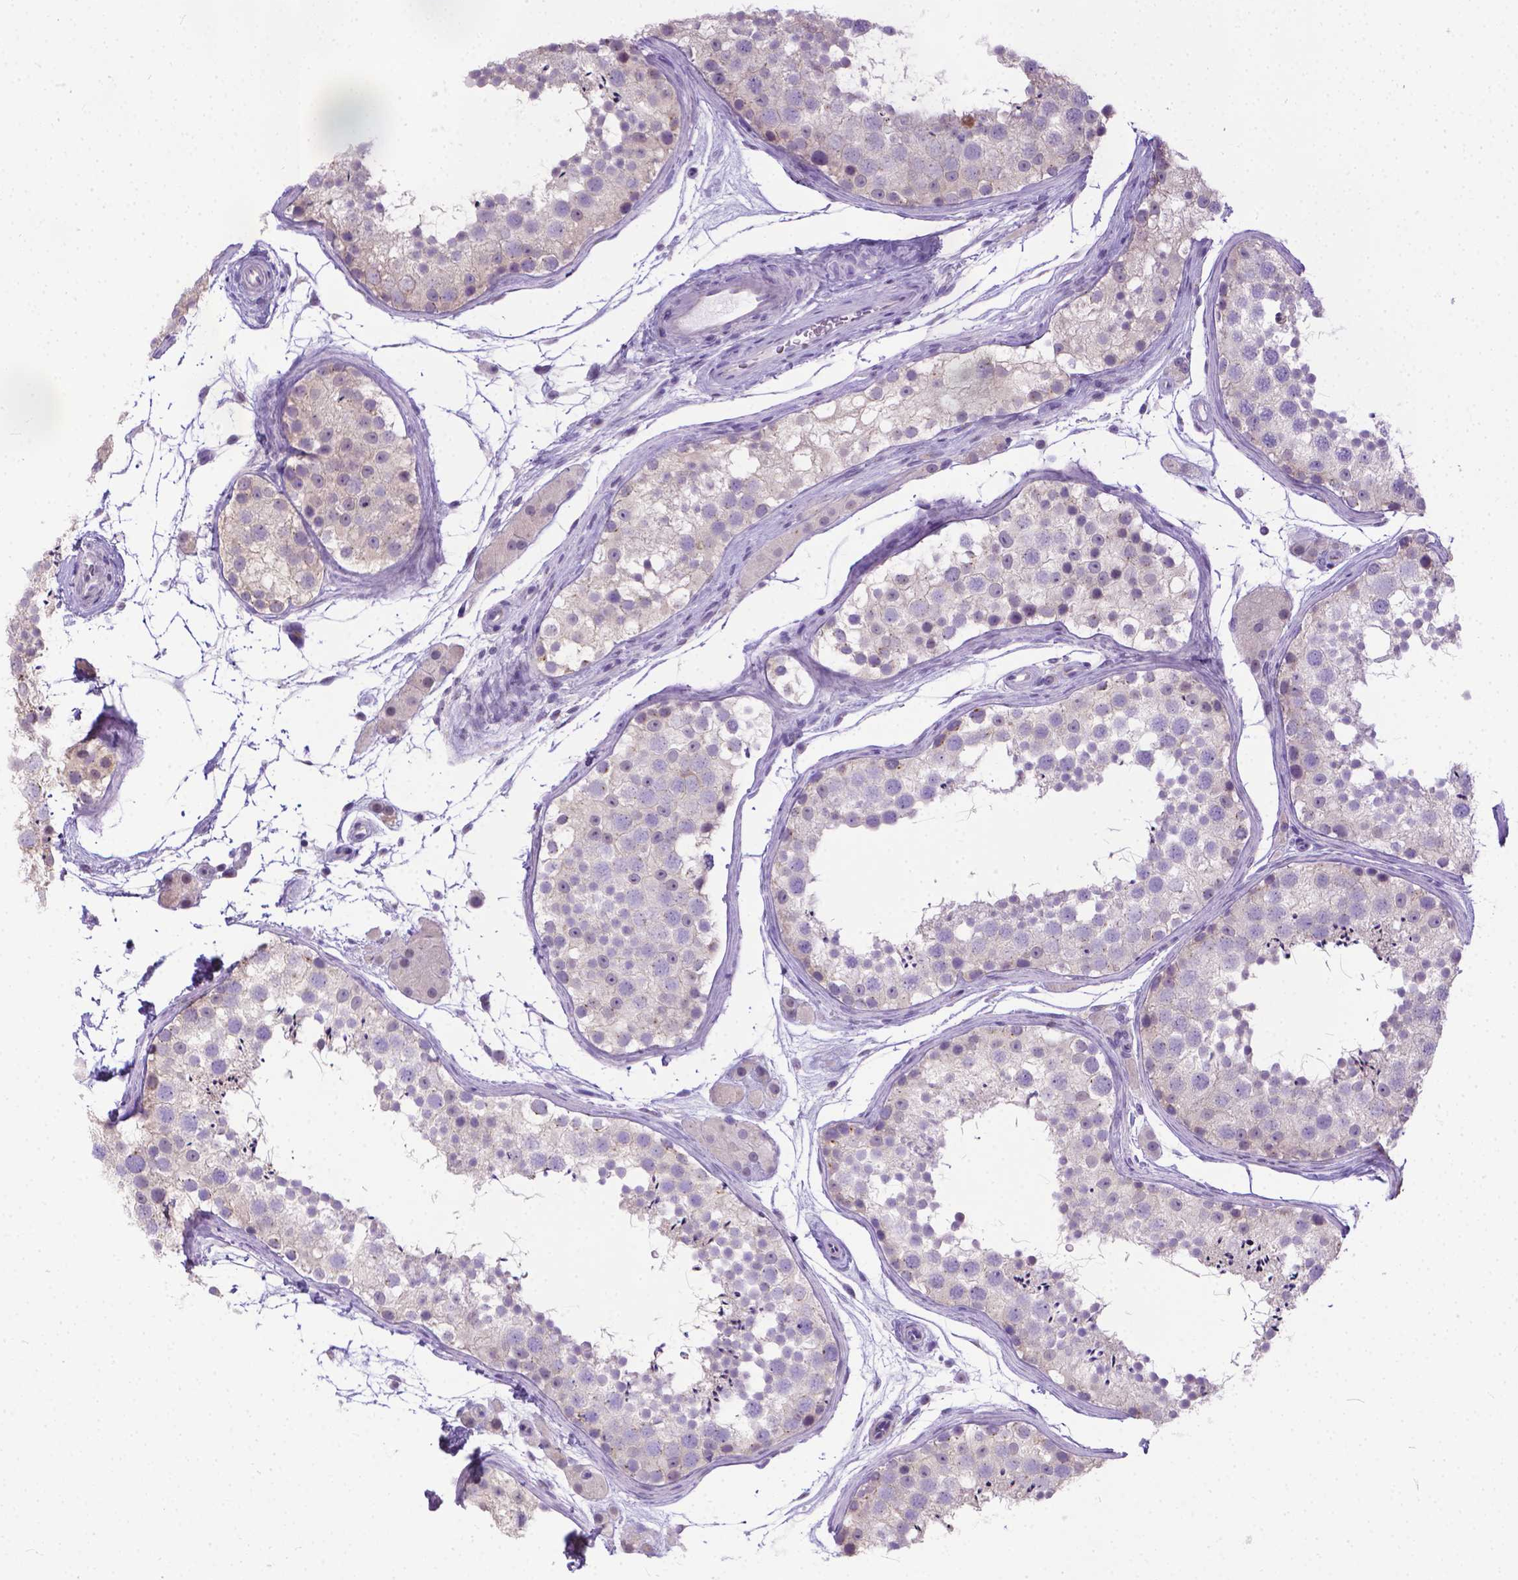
{"staining": {"intensity": "weak", "quantity": "<25%", "location": "cytoplasmic/membranous"}, "tissue": "testis", "cell_type": "Cells in seminiferous ducts", "image_type": "normal", "snomed": [{"axis": "morphology", "description": "Normal tissue, NOS"}, {"axis": "topography", "description": "Testis"}], "caption": "High magnification brightfield microscopy of normal testis stained with DAB (brown) and counterstained with hematoxylin (blue): cells in seminiferous ducts show no significant positivity.", "gene": "TTLL6", "patient": {"sex": "male", "age": 41}}